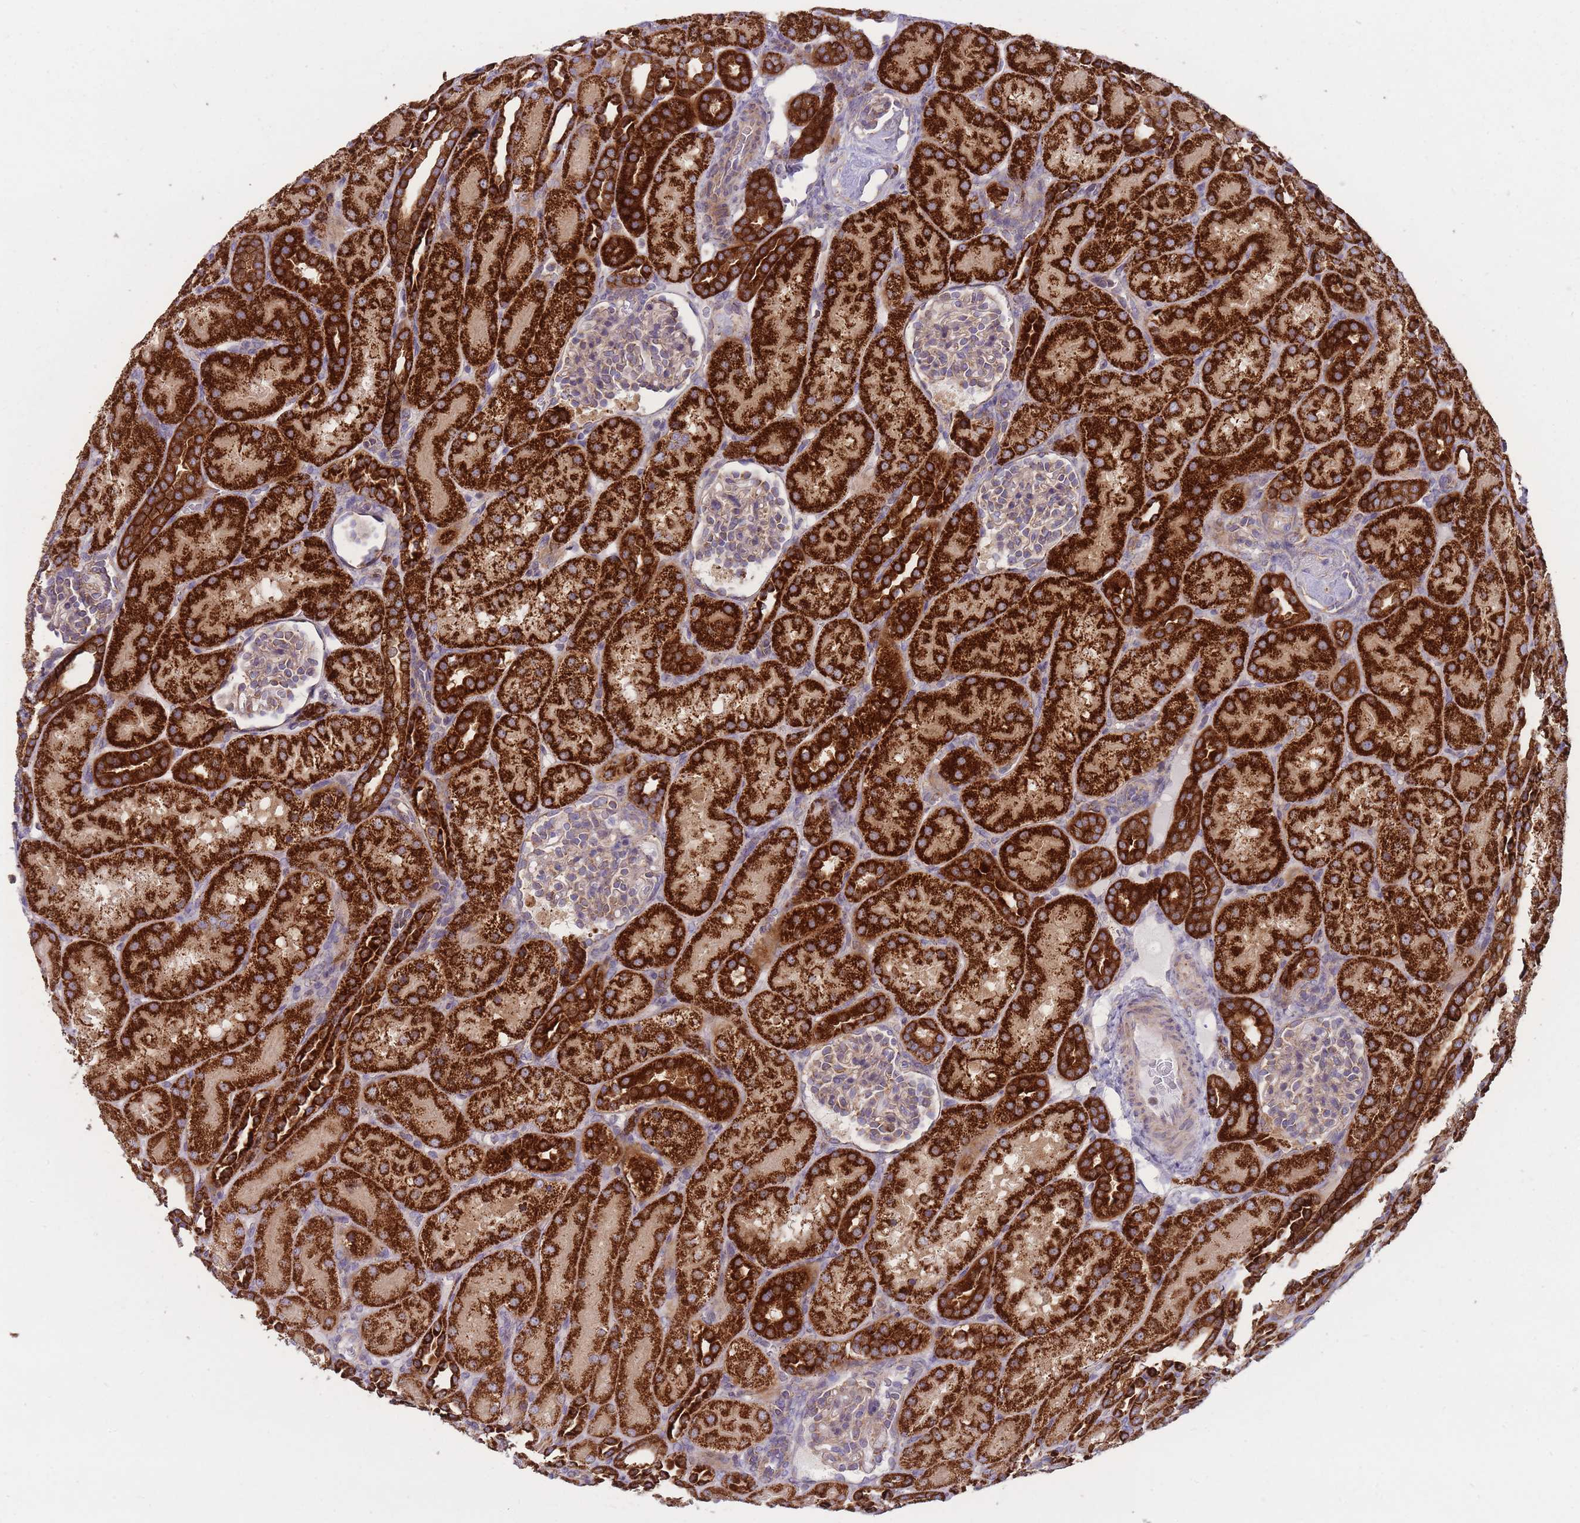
{"staining": {"intensity": "weak", "quantity": "<25%", "location": "cytoplasmic/membranous"}, "tissue": "kidney", "cell_type": "Cells in glomeruli", "image_type": "normal", "snomed": [{"axis": "morphology", "description": "Normal tissue, NOS"}, {"axis": "topography", "description": "Kidney"}], "caption": "Immunohistochemical staining of normal human kidney shows no significant expression in cells in glomeruli. (Brightfield microscopy of DAB IHC at high magnification).", "gene": "ENSG00000255639", "patient": {"sex": "male", "age": 1}}